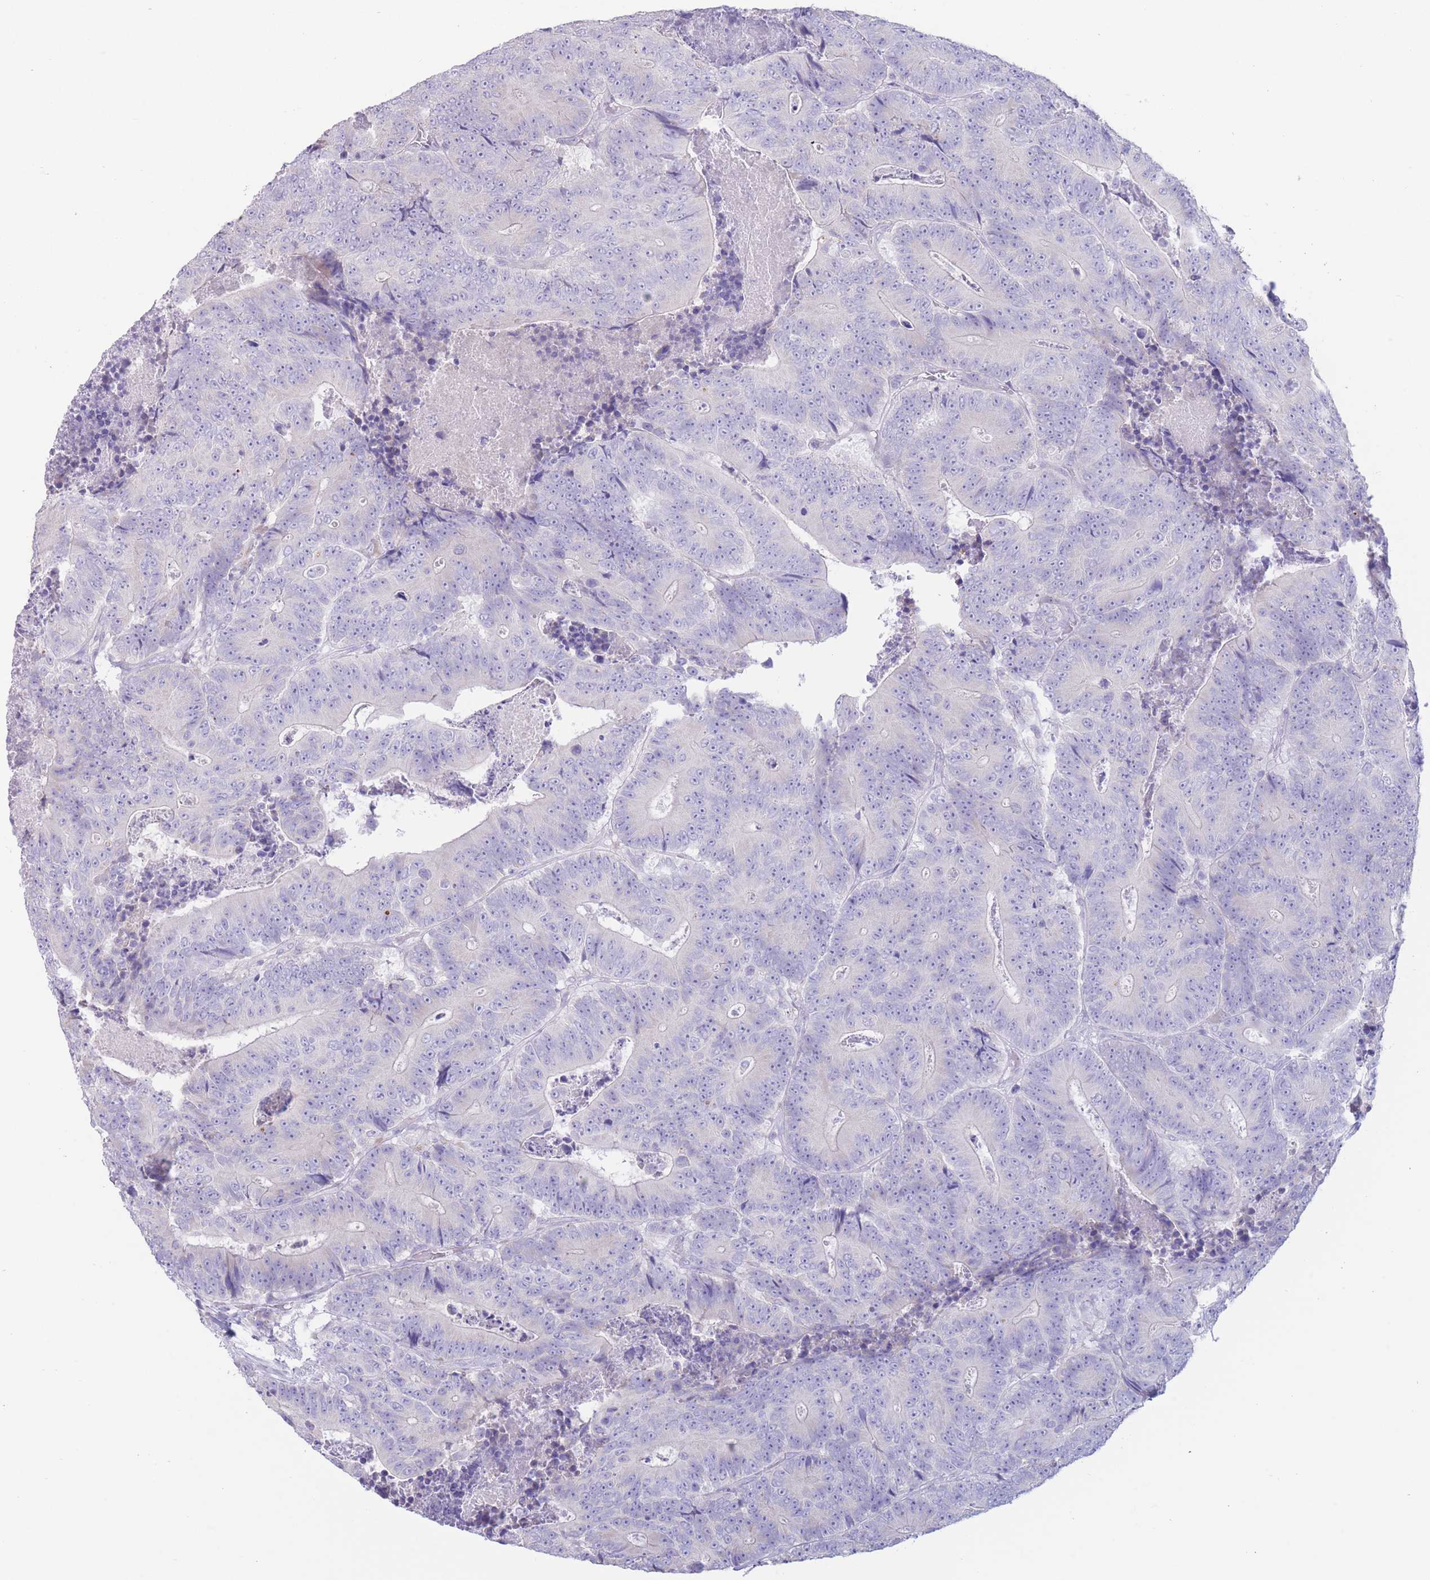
{"staining": {"intensity": "negative", "quantity": "none", "location": "none"}, "tissue": "colorectal cancer", "cell_type": "Tumor cells", "image_type": "cancer", "snomed": [{"axis": "morphology", "description": "Adenocarcinoma, NOS"}, {"axis": "topography", "description": "Colon"}], "caption": "A histopathology image of colorectal cancer stained for a protein shows no brown staining in tumor cells.", "gene": "FAH", "patient": {"sex": "male", "age": 83}}